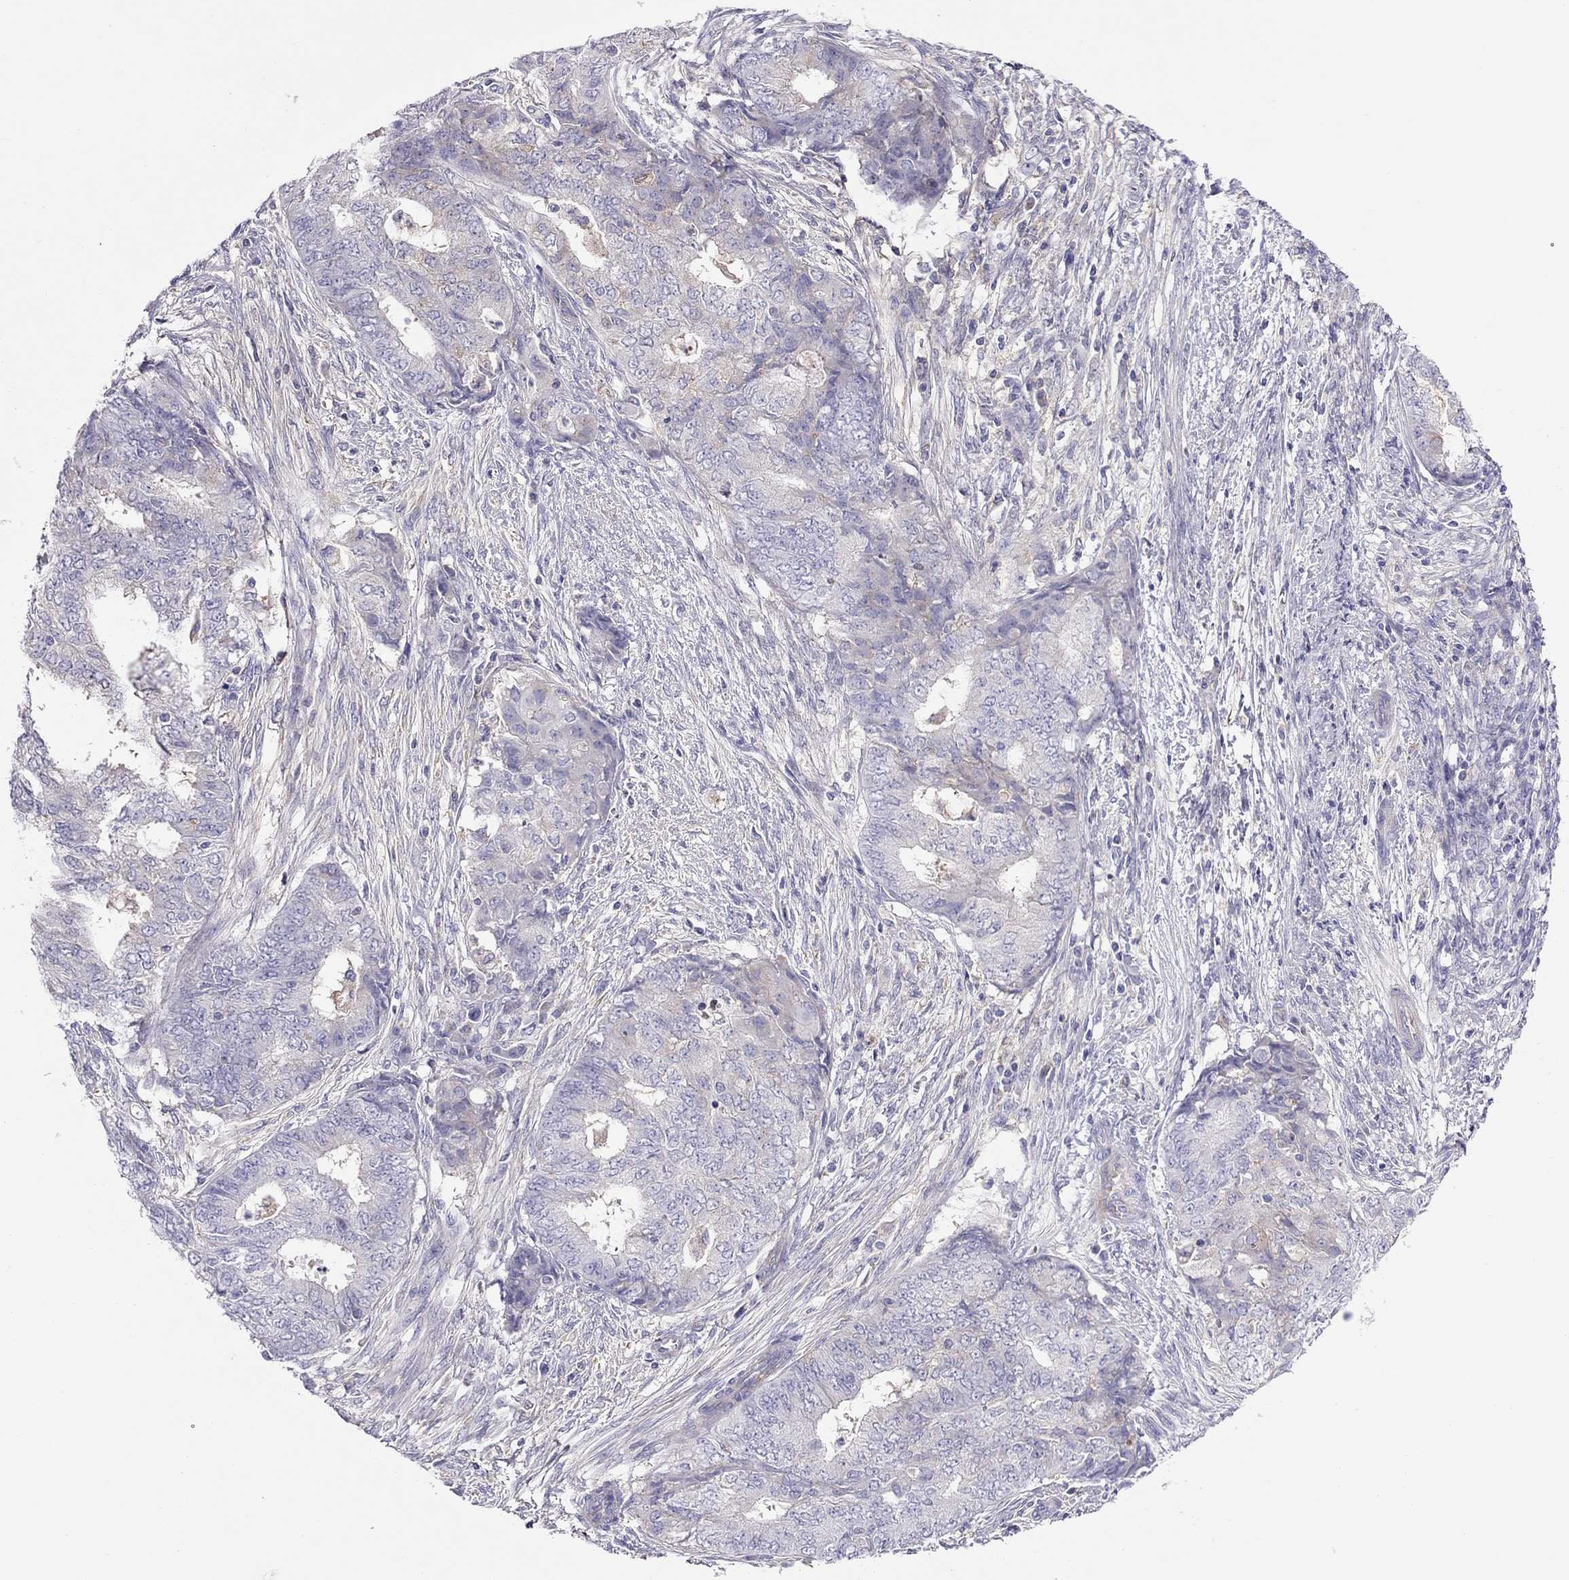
{"staining": {"intensity": "weak", "quantity": "<25%", "location": "cytoplasmic/membranous"}, "tissue": "endometrial cancer", "cell_type": "Tumor cells", "image_type": "cancer", "snomed": [{"axis": "morphology", "description": "Adenocarcinoma, NOS"}, {"axis": "topography", "description": "Endometrium"}], "caption": "The photomicrograph exhibits no staining of tumor cells in endometrial adenocarcinoma.", "gene": "ALOX15B", "patient": {"sex": "female", "age": 62}}